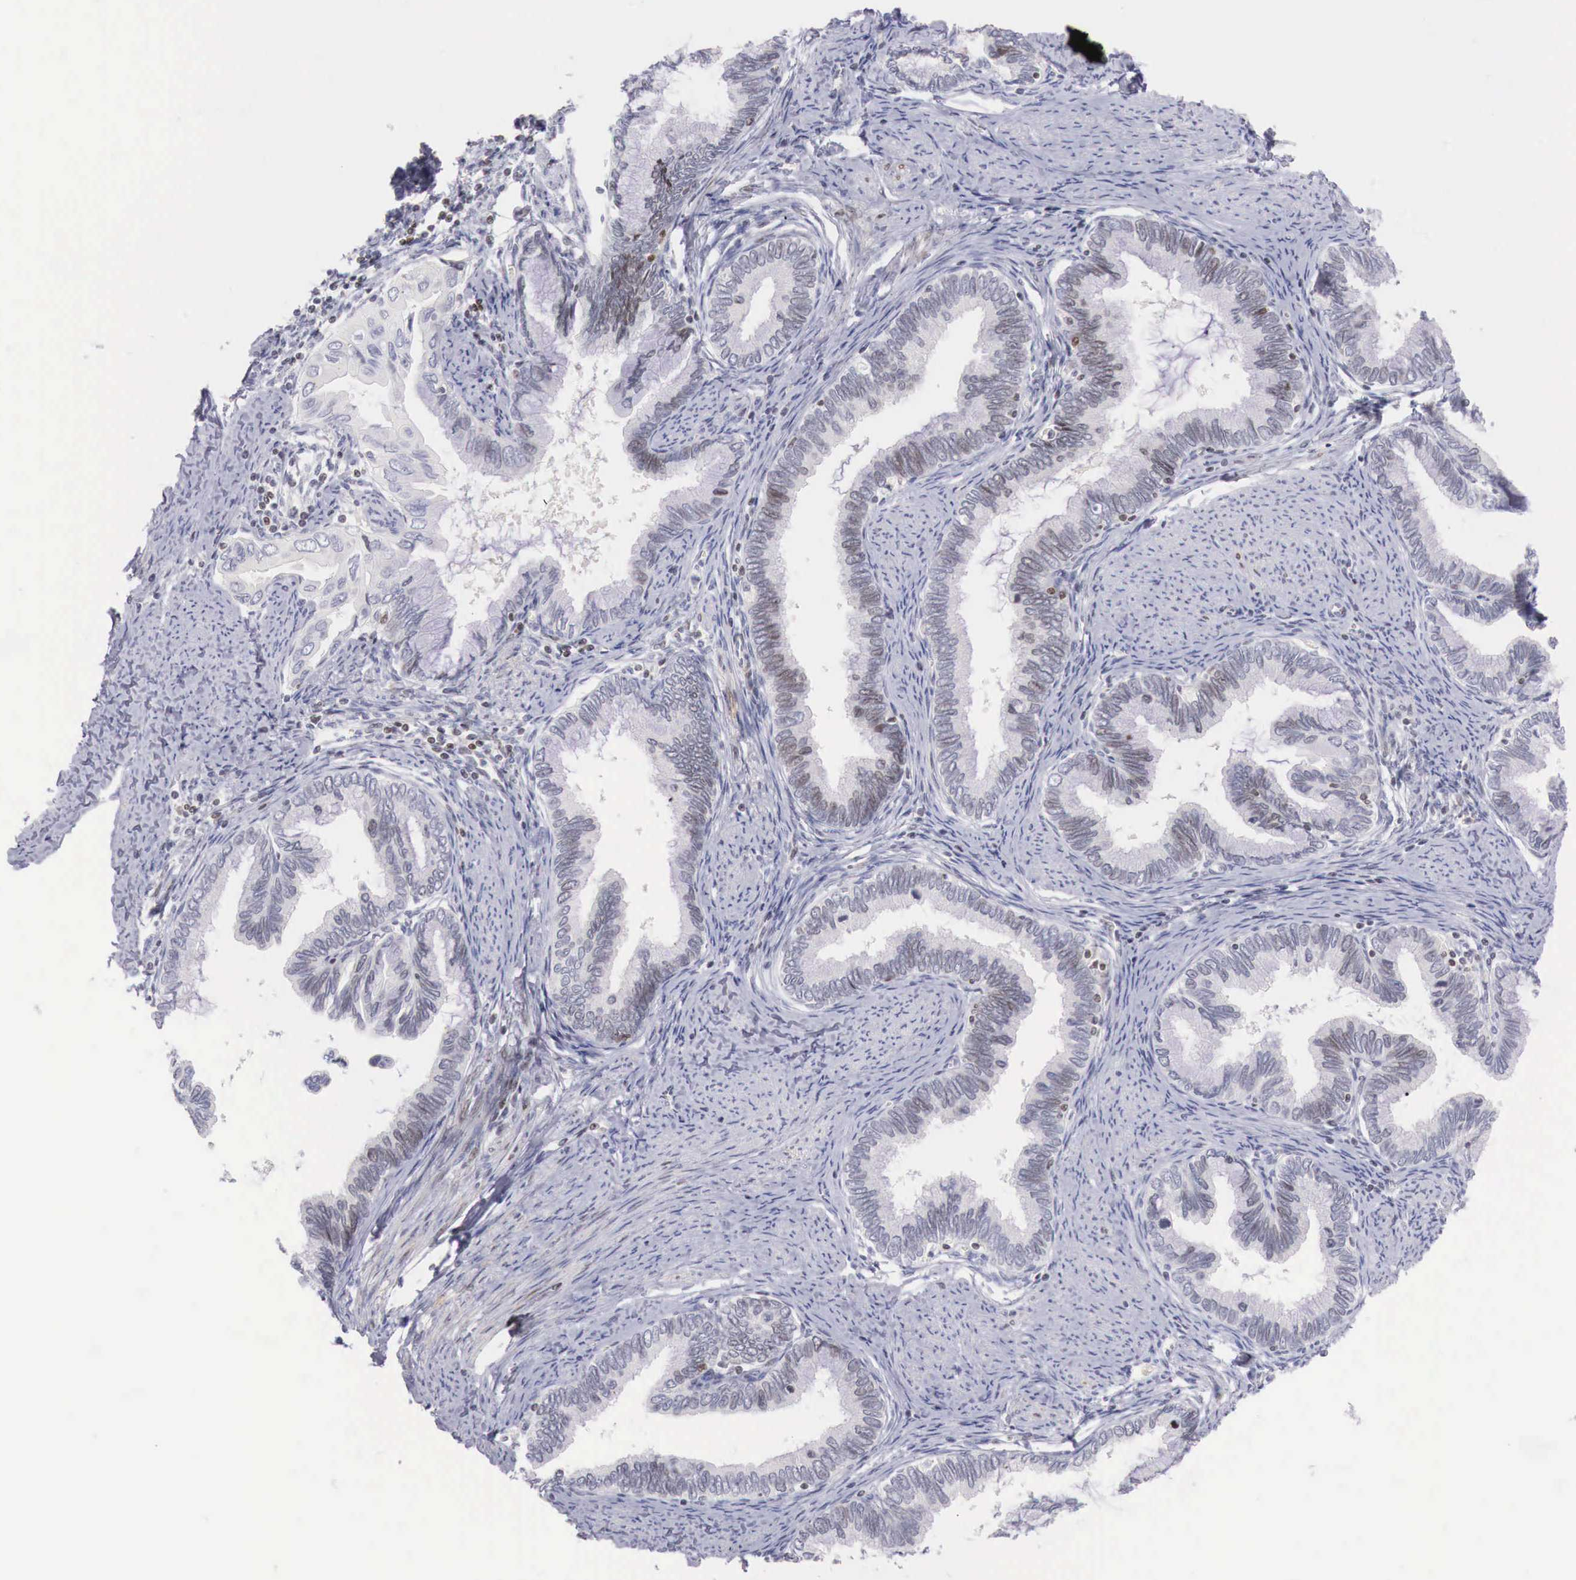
{"staining": {"intensity": "weak", "quantity": "<25%", "location": "none"}, "tissue": "cervical cancer", "cell_type": "Tumor cells", "image_type": "cancer", "snomed": [{"axis": "morphology", "description": "Adenocarcinoma, NOS"}, {"axis": "topography", "description": "Cervix"}], "caption": "The immunohistochemistry (IHC) micrograph has no significant expression in tumor cells of cervical cancer tissue.", "gene": "CLCN5", "patient": {"sex": "female", "age": 49}}